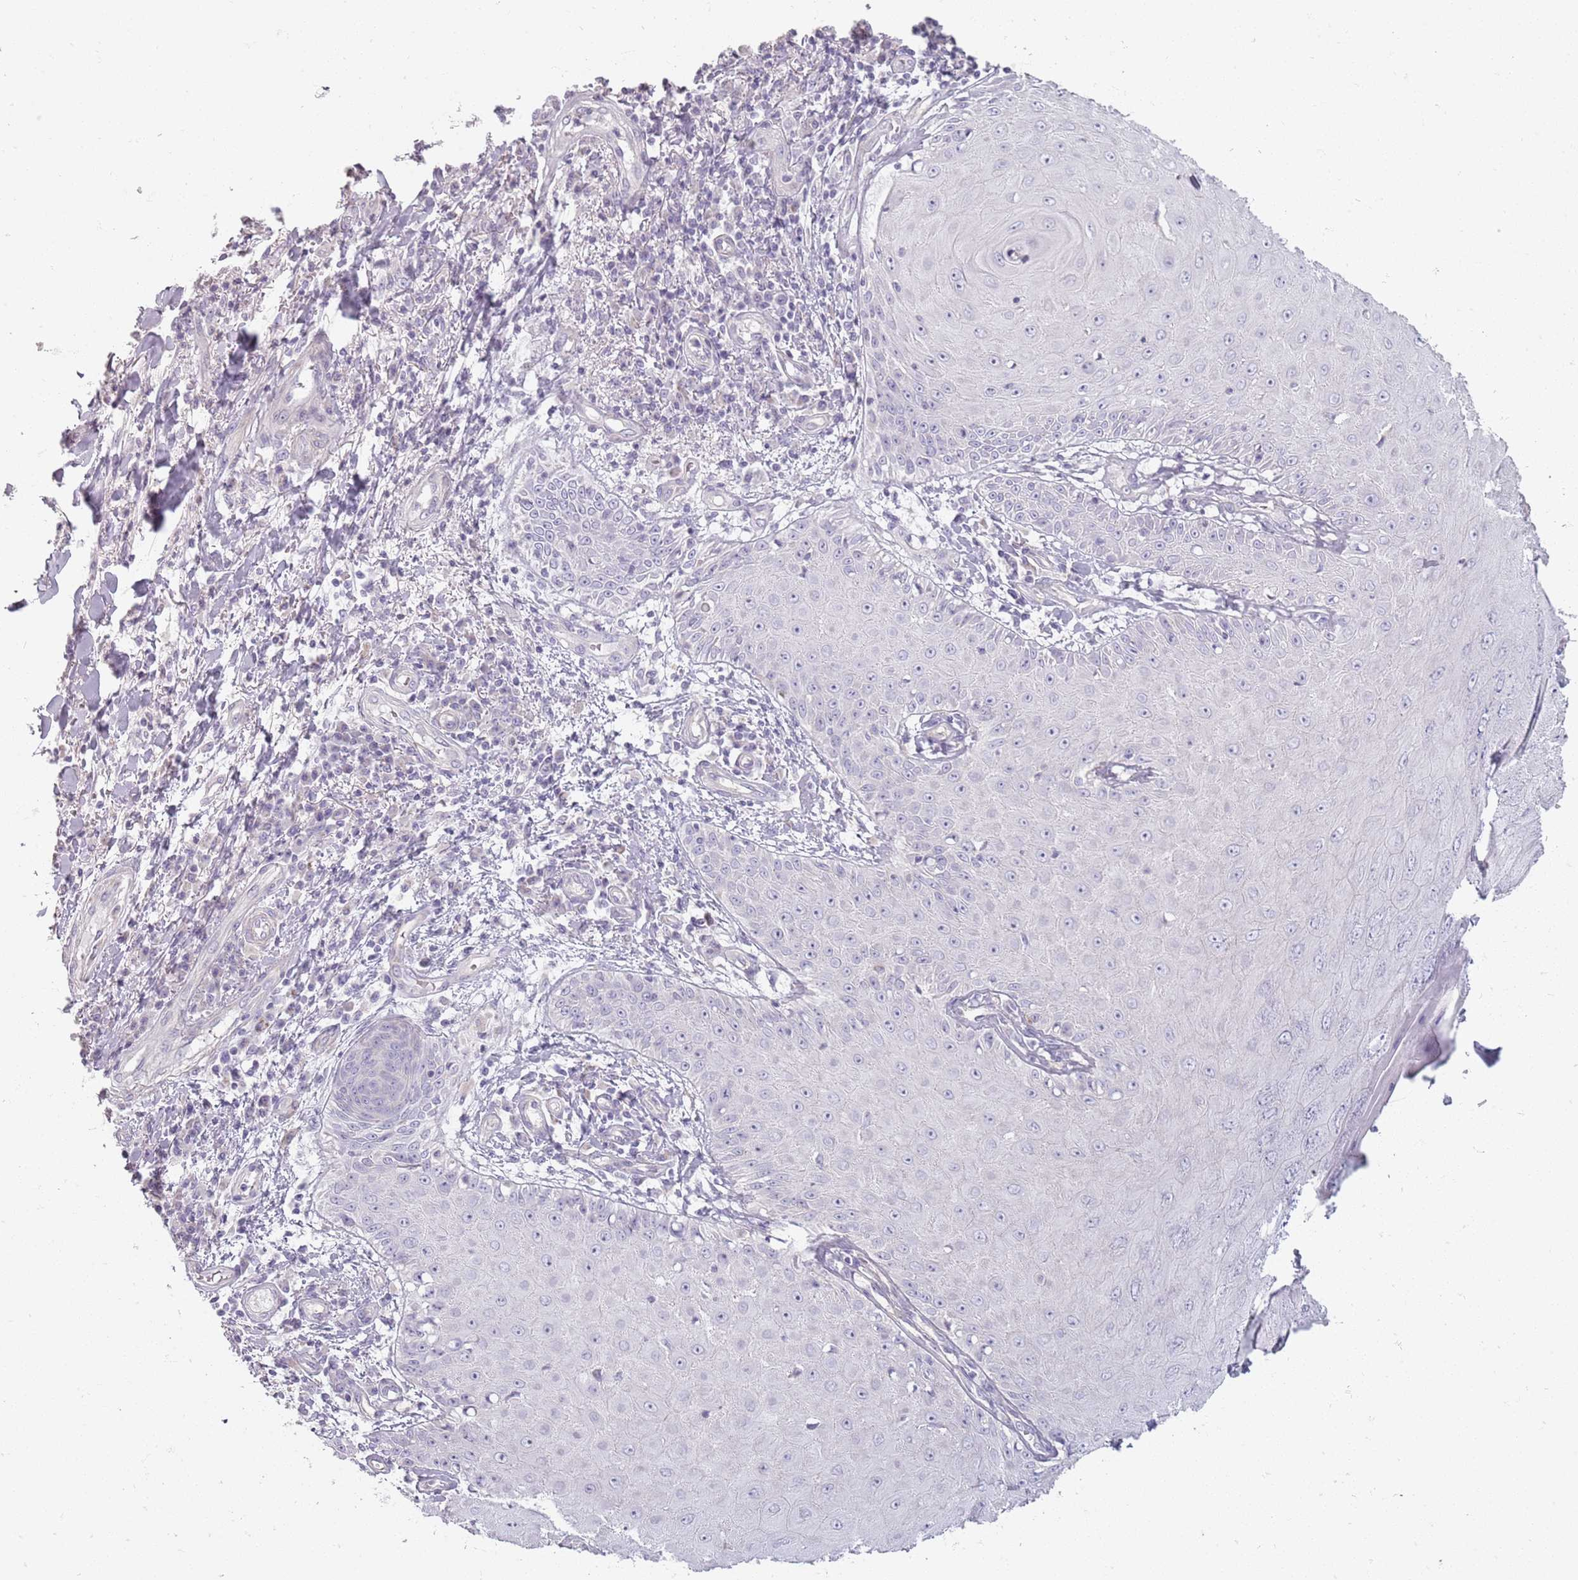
{"staining": {"intensity": "negative", "quantity": "none", "location": "none"}, "tissue": "skin cancer", "cell_type": "Tumor cells", "image_type": "cancer", "snomed": [{"axis": "morphology", "description": "Squamous cell carcinoma, NOS"}, {"axis": "topography", "description": "Skin"}], "caption": "This is an immunohistochemistry photomicrograph of skin squamous cell carcinoma. There is no positivity in tumor cells.", "gene": "SYNGR3", "patient": {"sex": "male", "age": 70}}